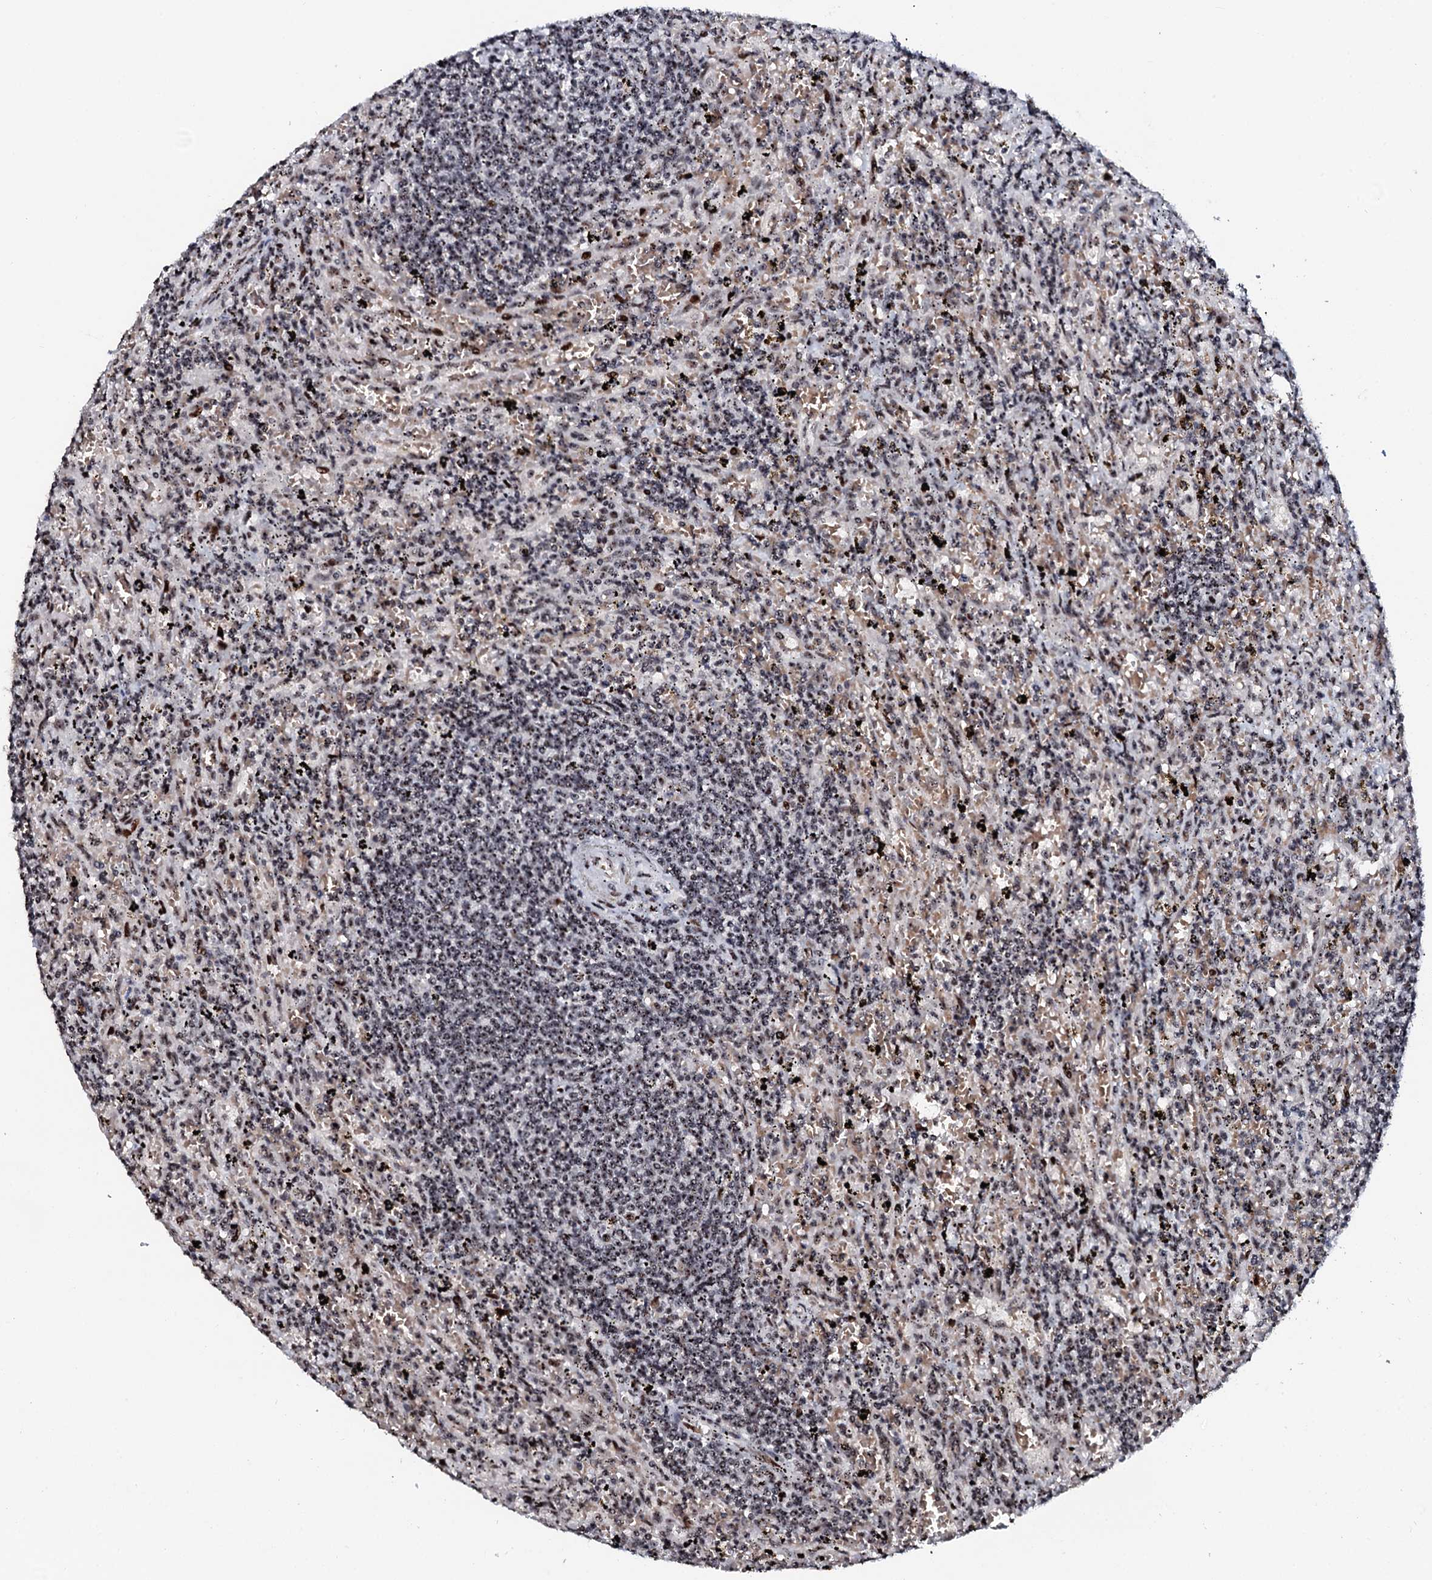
{"staining": {"intensity": "moderate", "quantity": ">75%", "location": "nuclear"}, "tissue": "lymphoma", "cell_type": "Tumor cells", "image_type": "cancer", "snomed": [{"axis": "morphology", "description": "Malignant lymphoma, non-Hodgkin's type, Low grade"}, {"axis": "topography", "description": "Spleen"}], "caption": "Immunohistochemistry (IHC) micrograph of malignant lymphoma, non-Hodgkin's type (low-grade) stained for a protein (brown), which exhibits medium levels of moderate nuclear expression in about >75% of tumor cells.", "gene": "NEUROG3", "patient": {"sex": "male", "age": 76}}